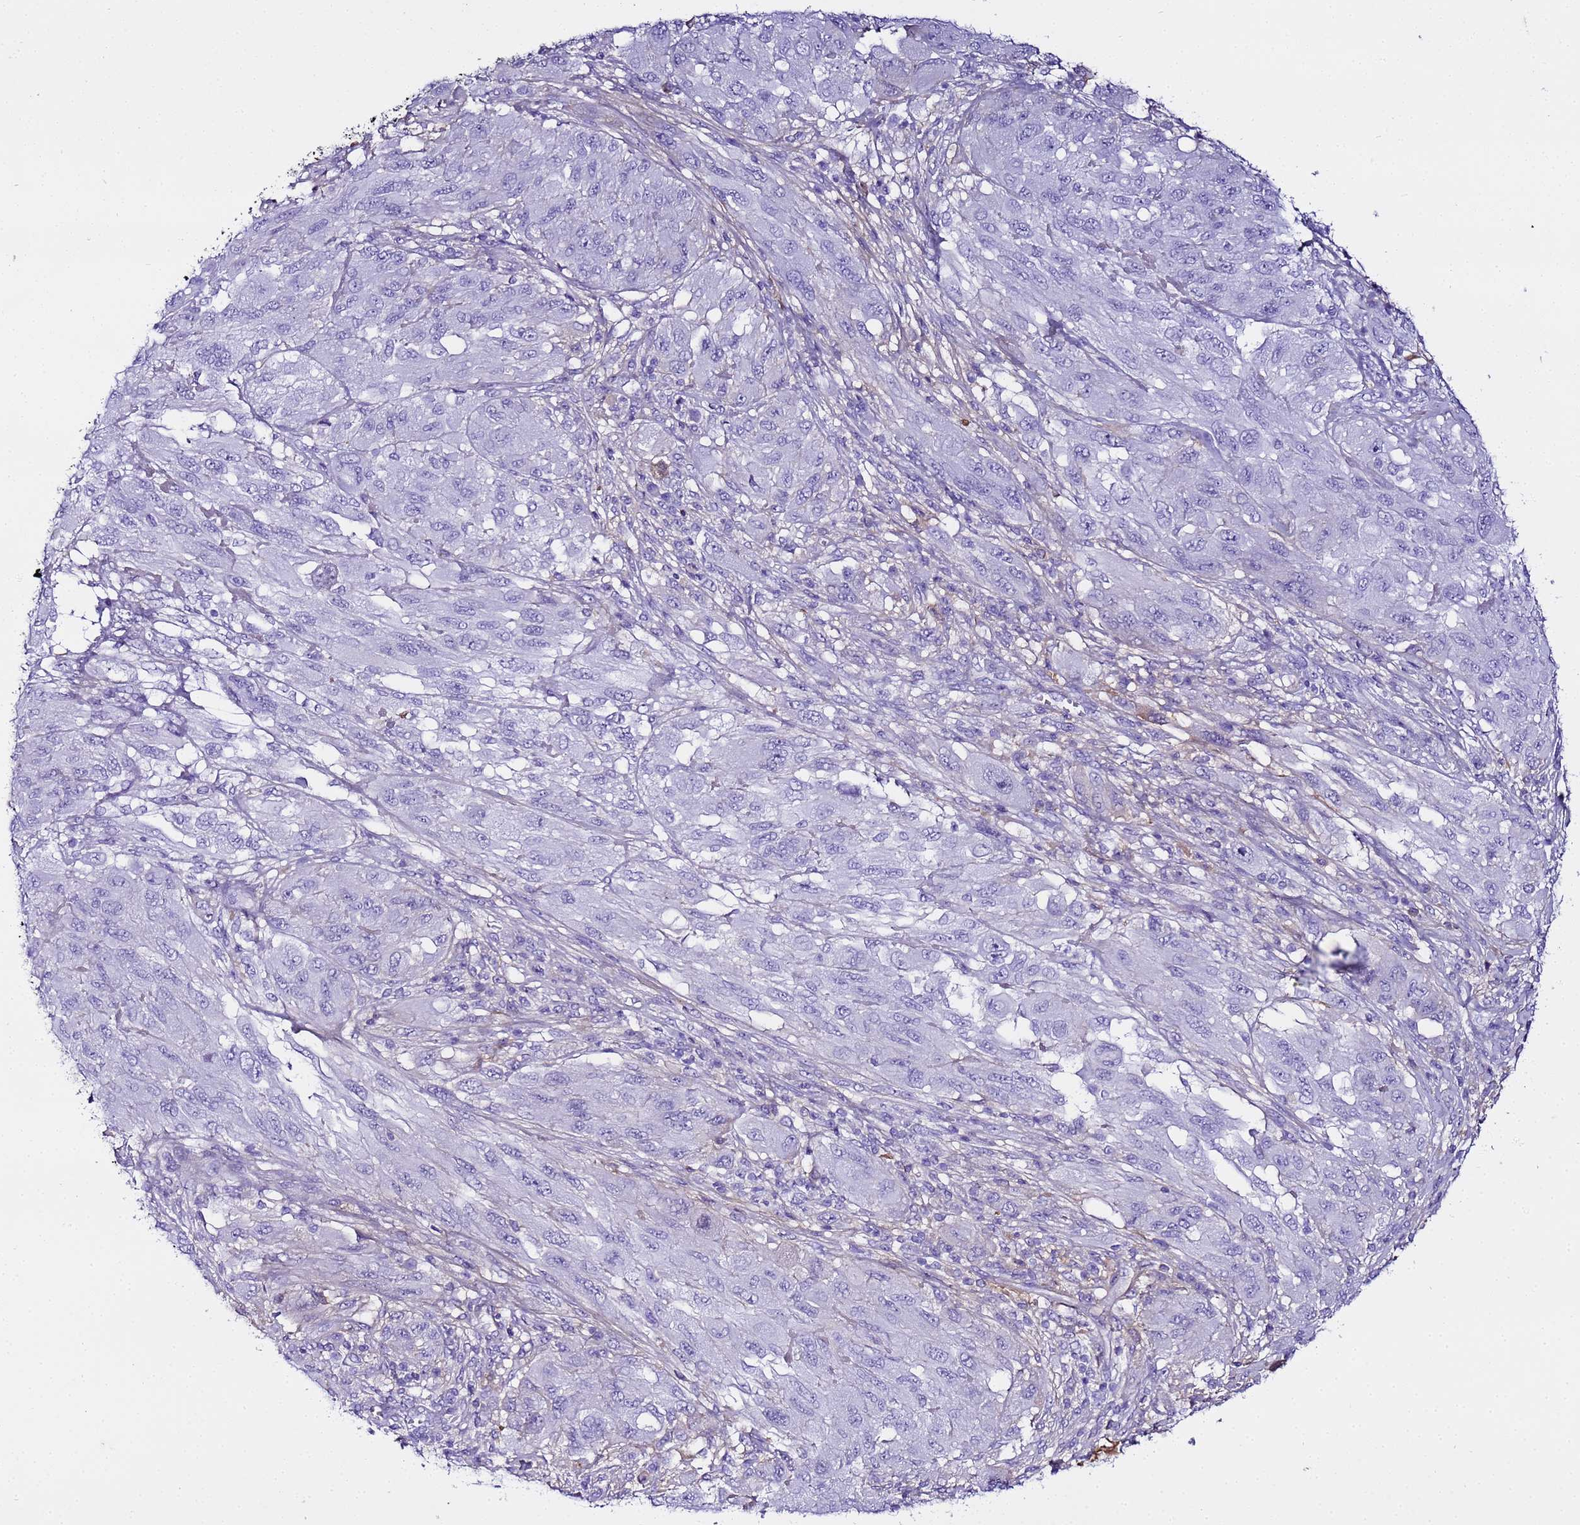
{"staining": {"intensity": "negative", "quantity": "none", "location": "none"}, "tissue": "melanoma", "cell_type": "Tumor cells", "image_type": "cancer", "snomed": [{"axis": "morphology", "description": "Malignant melanoma, NOS"}, {"axis": "topography", "description": "Skin"}], "caption": "Tumor cells are negative for brown protein staining in malignant melanoma.", "gene": "CFHR2", "patient": {"sex": "female", "age": 91}}